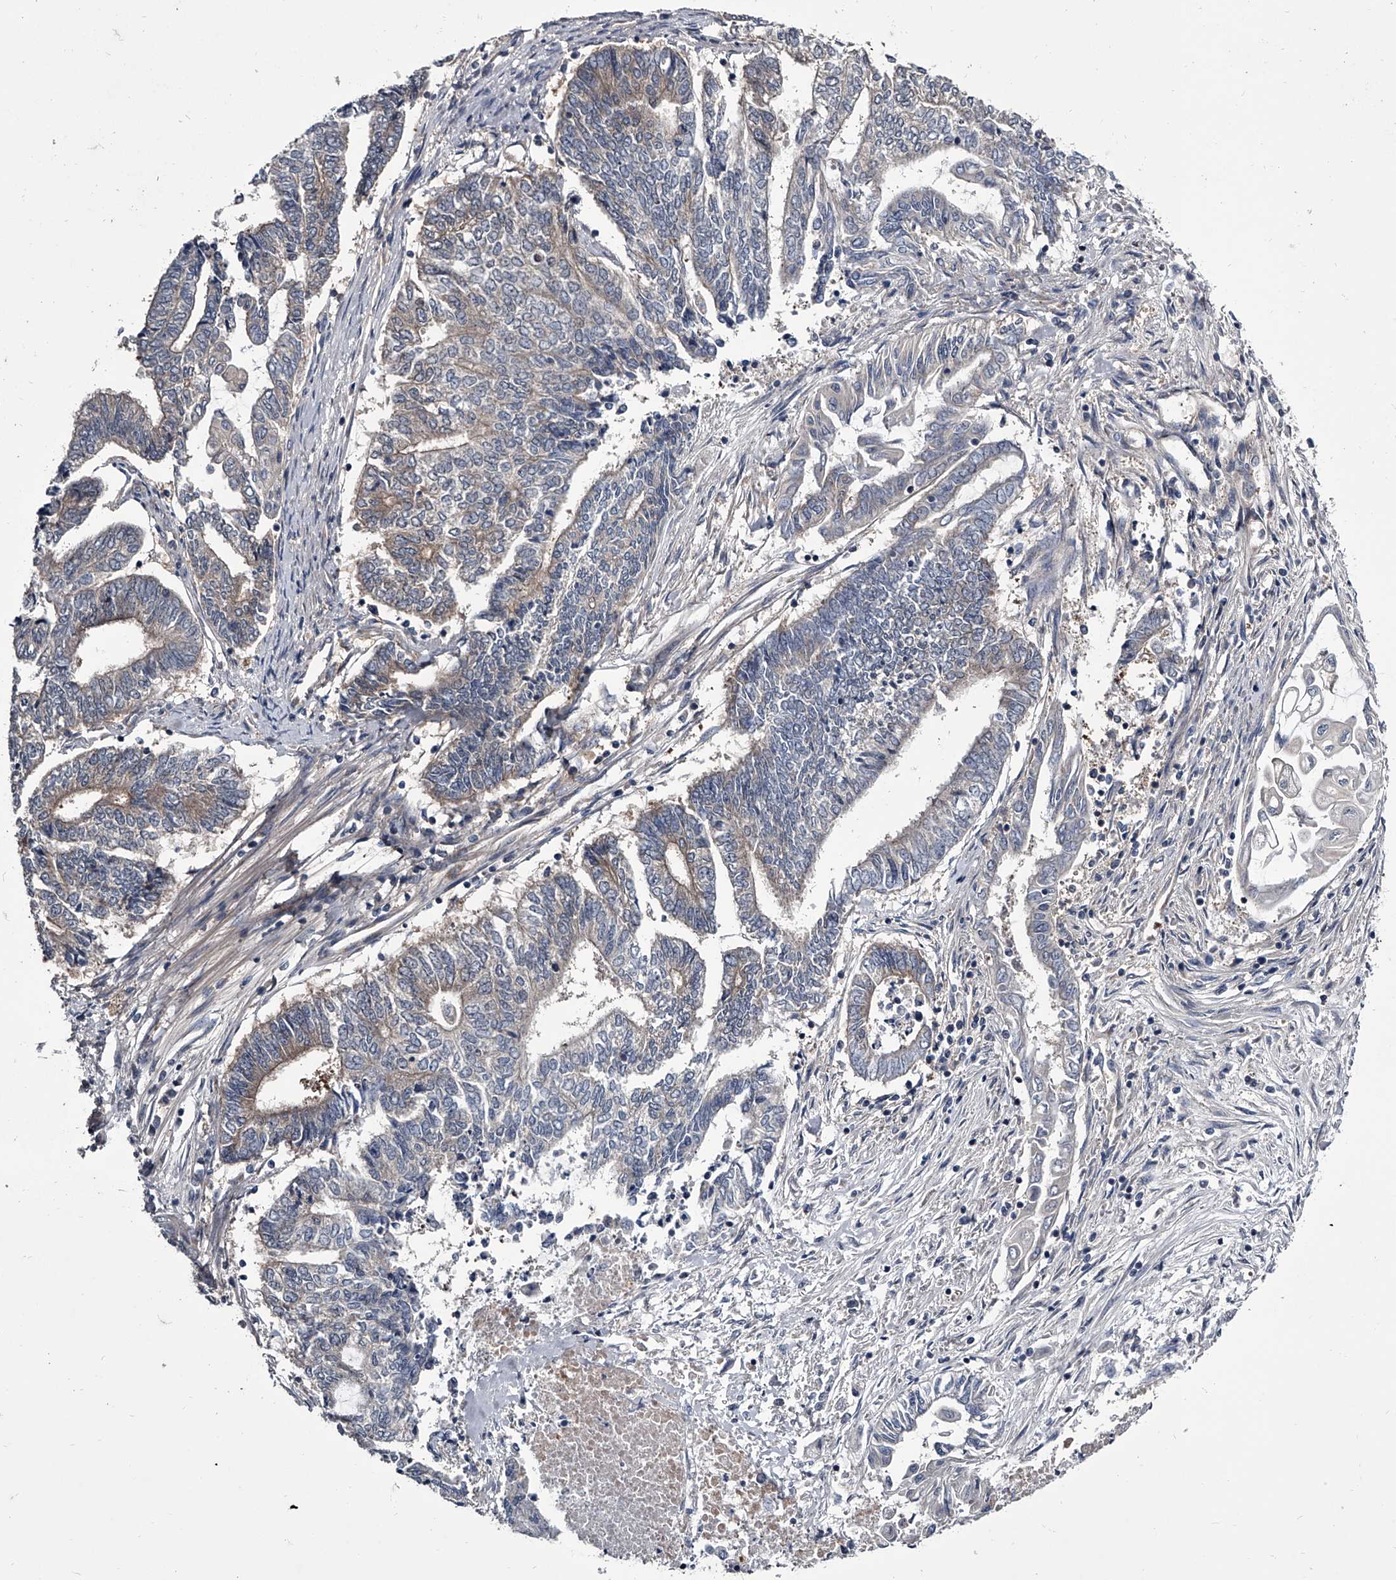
{"staining": {"intensity": "negative", "quantity": "none", "location": "none"}, "tissue": "endometrial cancer", "cell_type": "Tumor cells", "image_type": "cancer", "snomed": [{"axis": "morphology", "description": "Adenocarcinoma, NOS"}, {"axis": "topography", "description": "Uterus"}, {"axis": "topography", "description": "Endometrium"}], "caption": "The photomicrograph exhibits no staining of tumor cells in adenocarcinoma (endometrial).", "gene": "GAPVD1", "patient": {"sex": "female", "age": 70}}